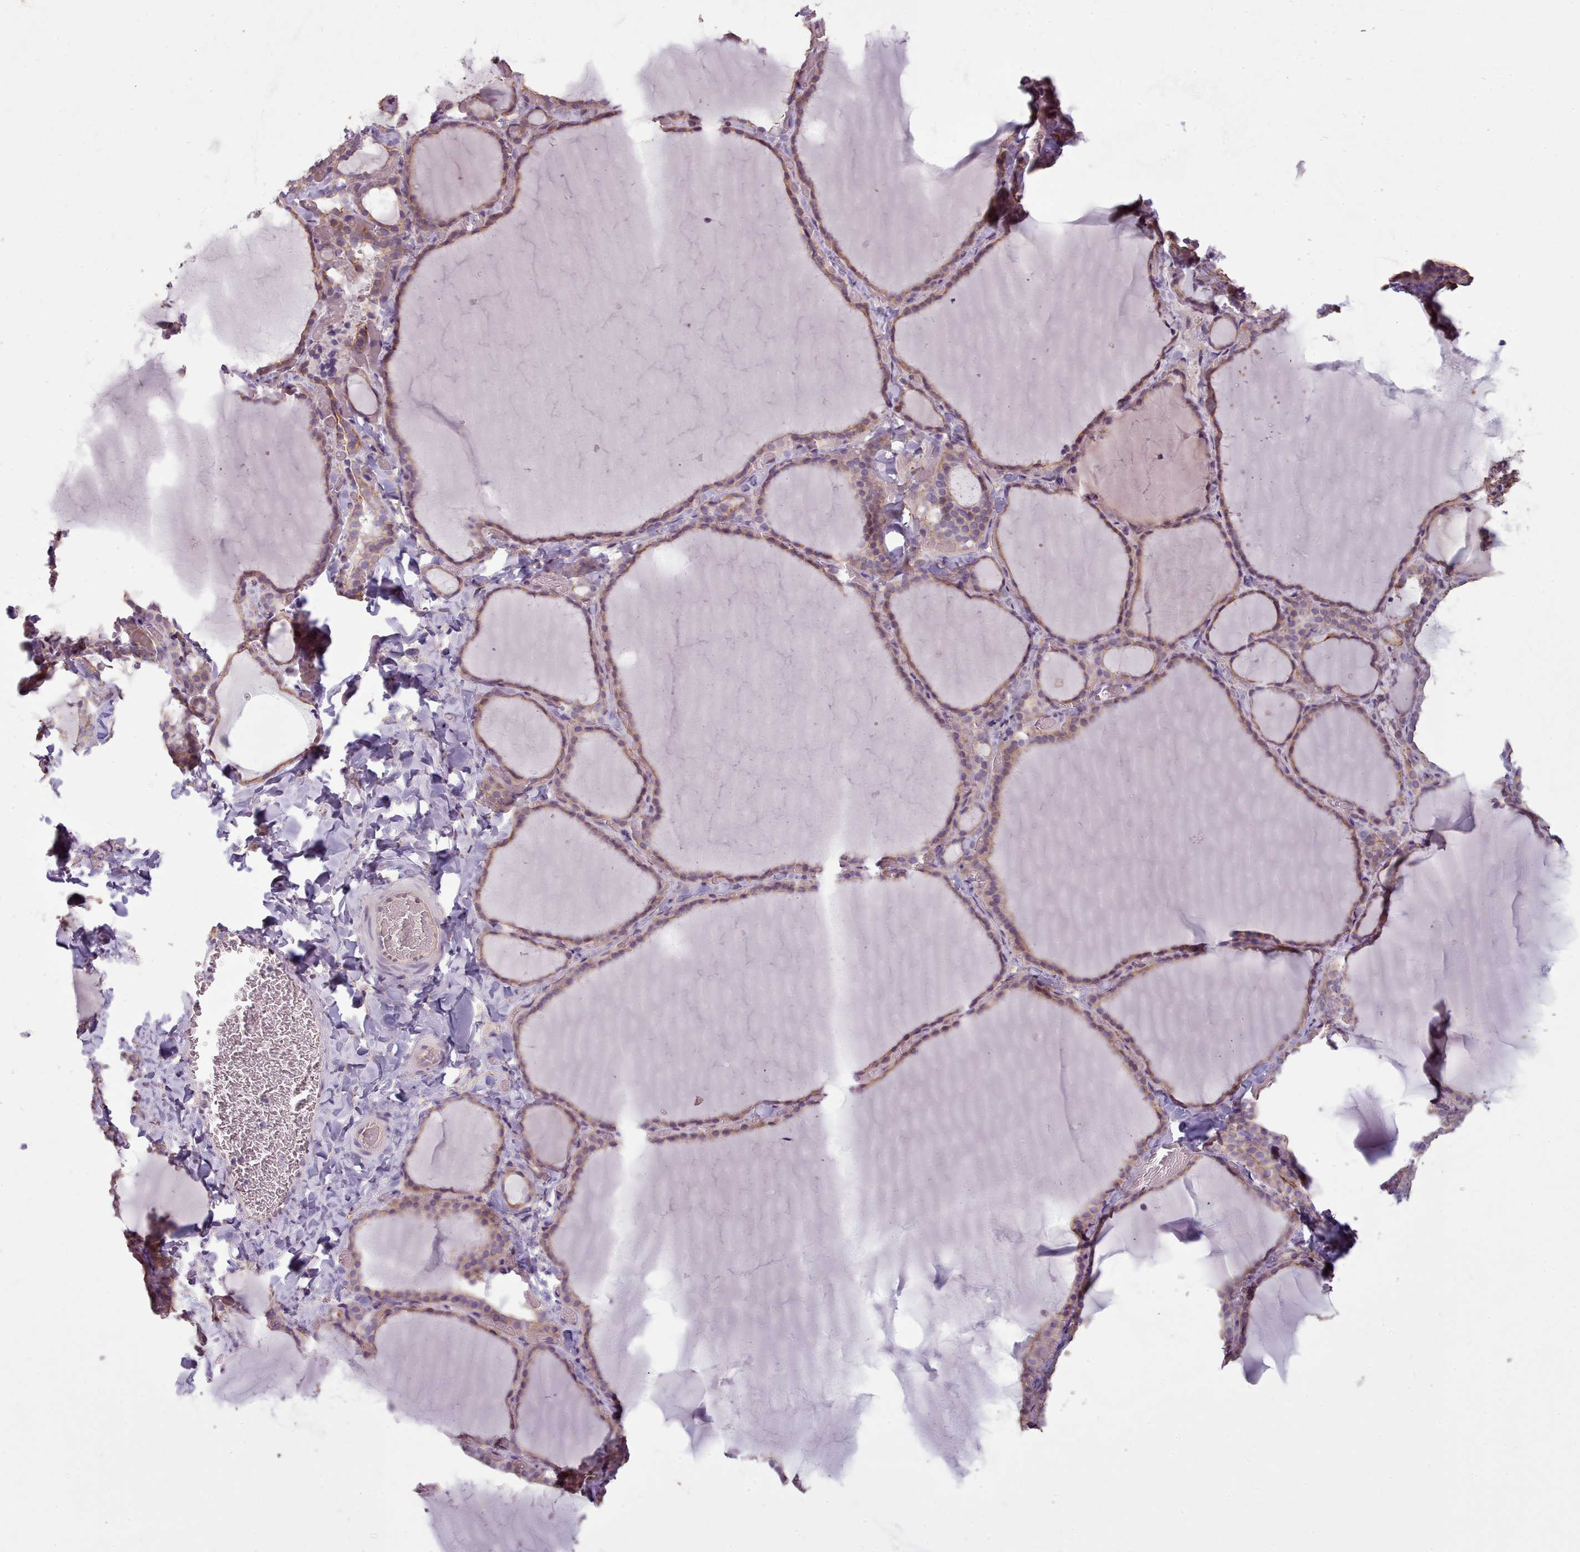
{"staining": {"intensity": "weak", "quantity": ">75%", "location": "cytoplasmic/membranous"}, "tissue": "thyroid gland", "cell_type": "Glandular cells", "image_type": "normal", "snomed": [{"axis": "morphology", "description": "Normal tissue, NOS"}, {"axis": "topography", "description": "Thyroid gland"}], "caption": "High-magnification brightfield microscopy of normal thyroid gland stained with DAB (brown) and counterstained with hematoxylin (blue). glandular cells exhibit weak cytoplasmic/membranous staining is appreciated in about>75% of cells.", "gene": "PLD4", "patient": {"sex": "female", "age": 22}}